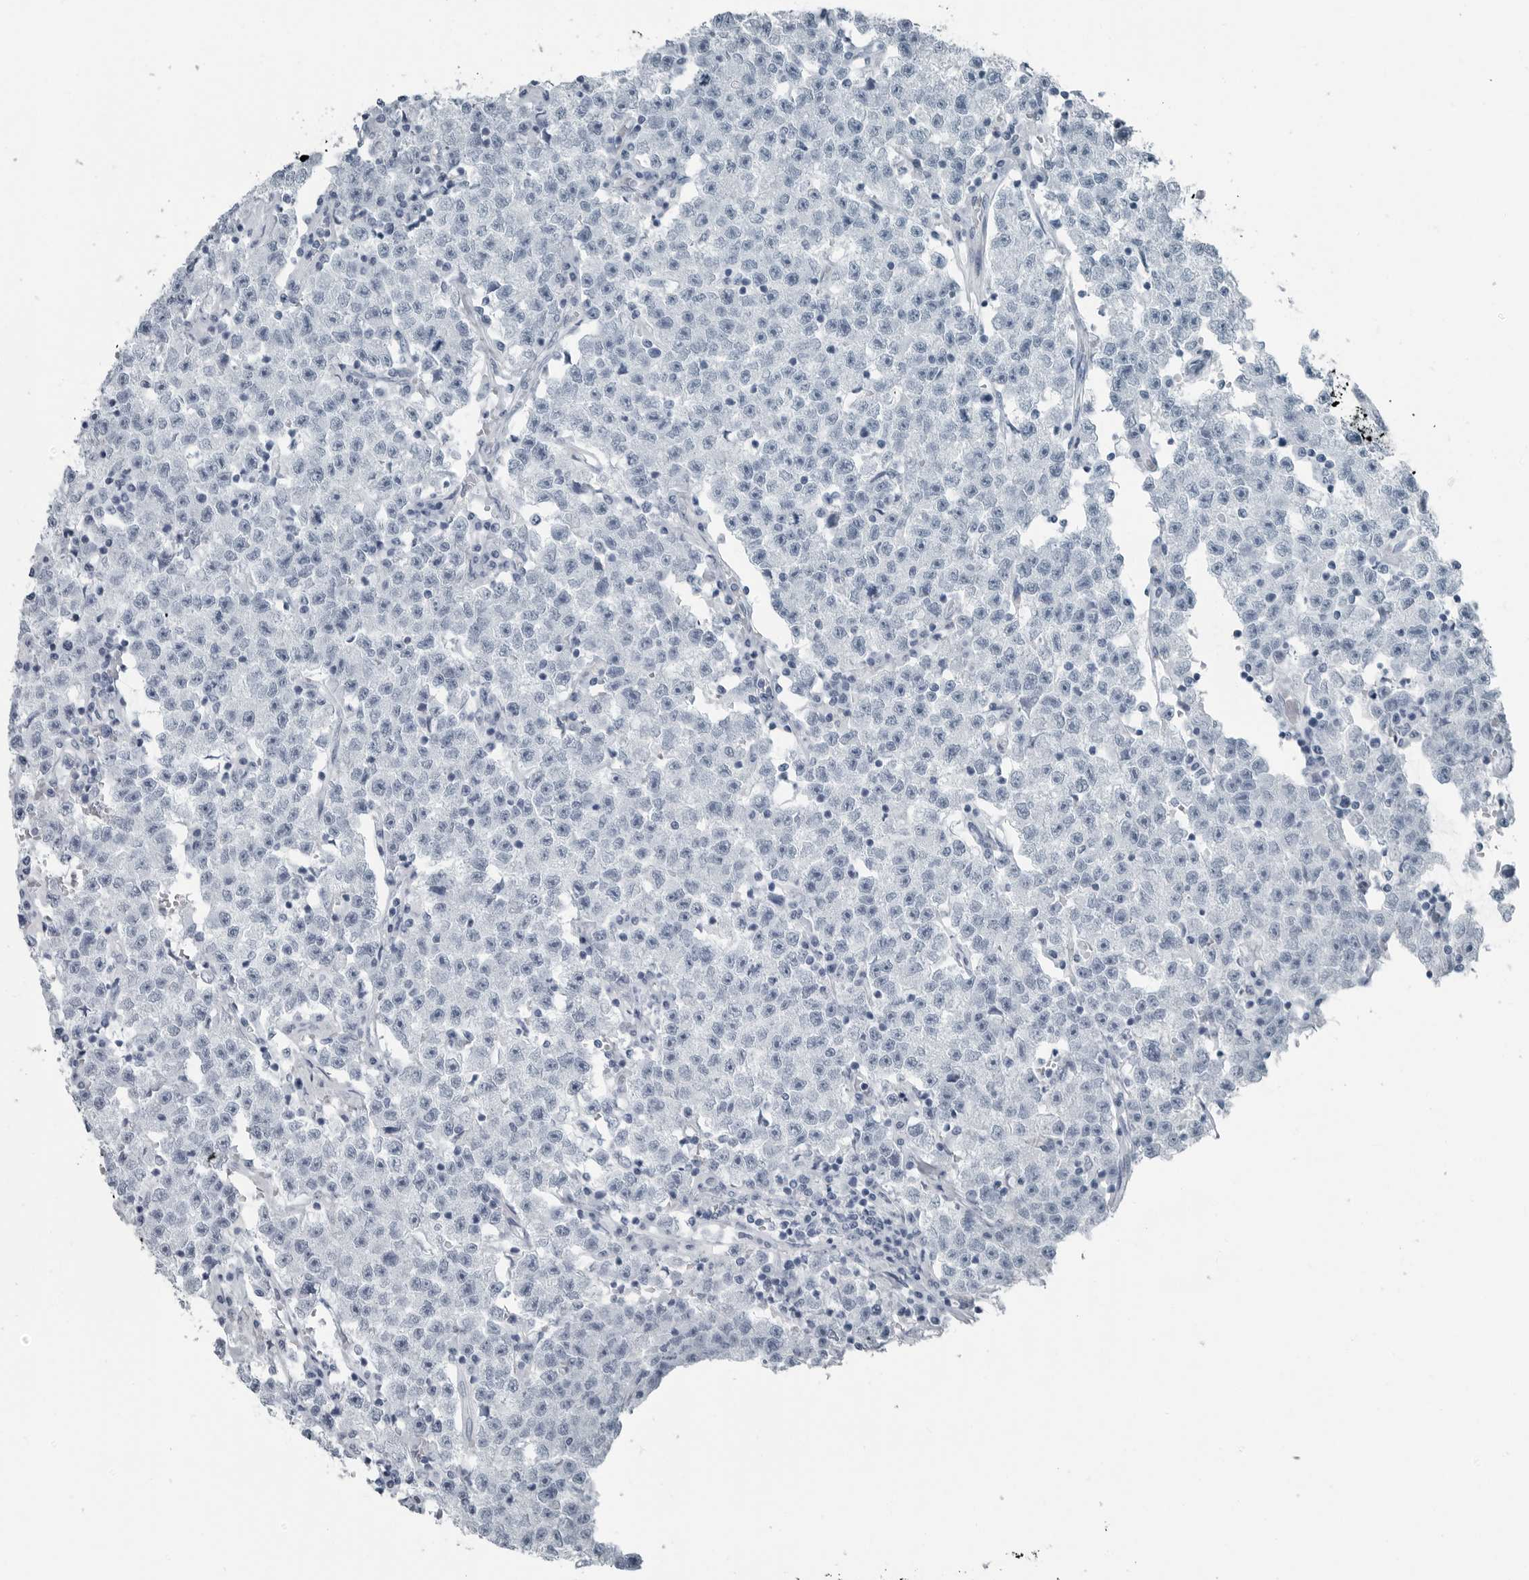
{"staining": {"intensity": "negative", "quantity": "none", "location": "none"}, "tissue": "testis cancer", "cell_type": "Tumor cells", "image_type": "cancer", "snomed": [{"axis": "morphology", "description": "Seminoma, NOS"}, {"axis": "topography", "description": "Testis"}], "caption": "IHC histopathology image of neoplastic tissue: human testis seminoma stained with DAB (3,3'-diaminobenzidine) reveals no significant protein positivity in tumor cells.", "gene": "FABP6", "patient": {"sex": "male", "age": 22}}